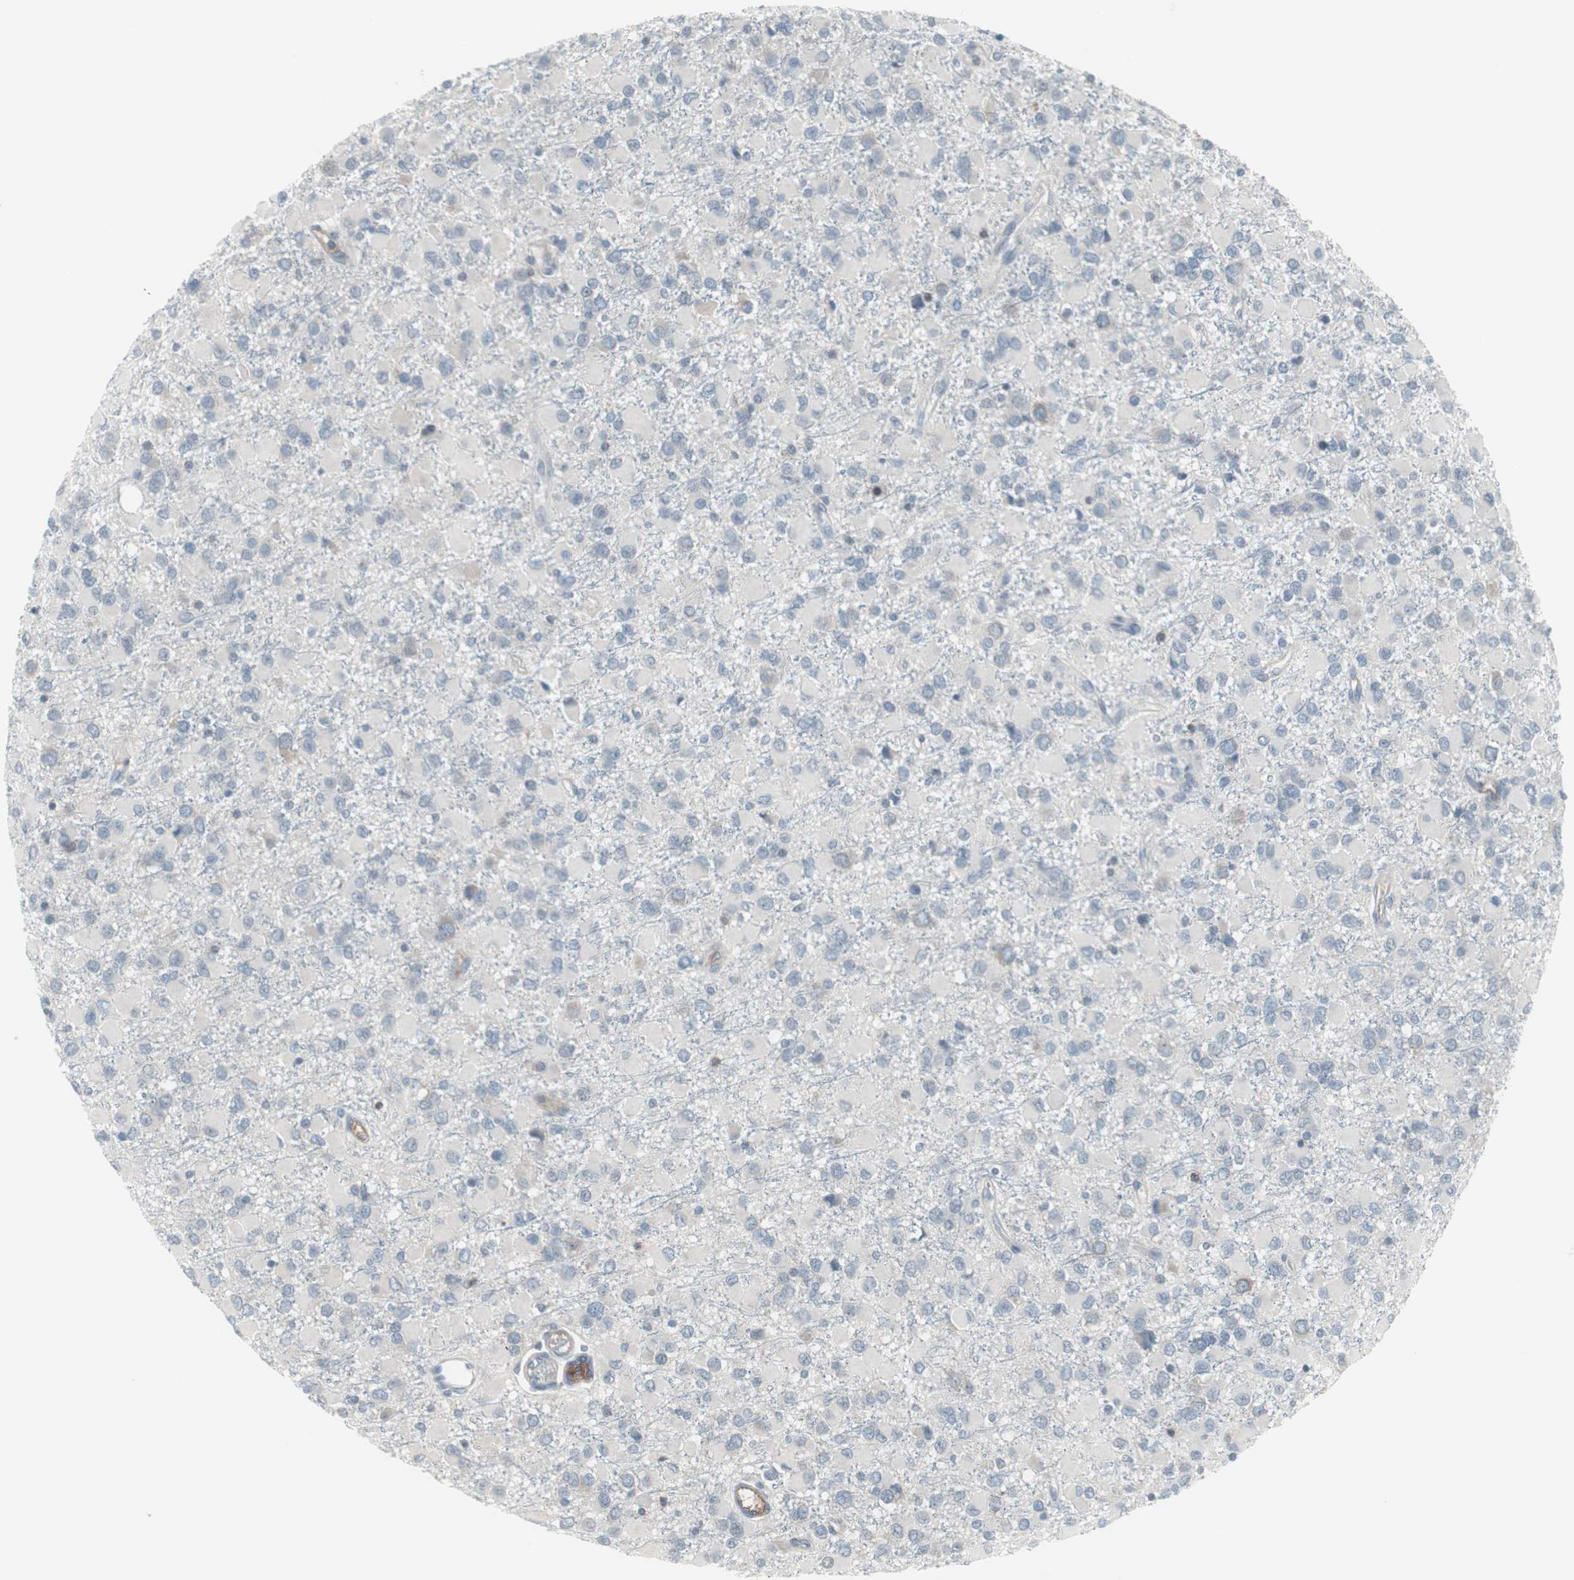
{"staining": {"intensity": "weak", "quantity": "<25%", "location": "cytoplasmic/membranous"}, "tissue": "glioma", "cell_type": "Tumor cells", "image_type": "cancer", "snomed": [{"axis": "morphology", "description": "Glioma, malignant, Low grade"}, {"axis": "topography", "description": "Brain"}], "caption": "Immunohistochemical staining of low-grade glioma (malignant) displays no significant staining in tumor cells.", "gene": "ZSCAN32", "patient": {"sex": "male", "age": 42}}